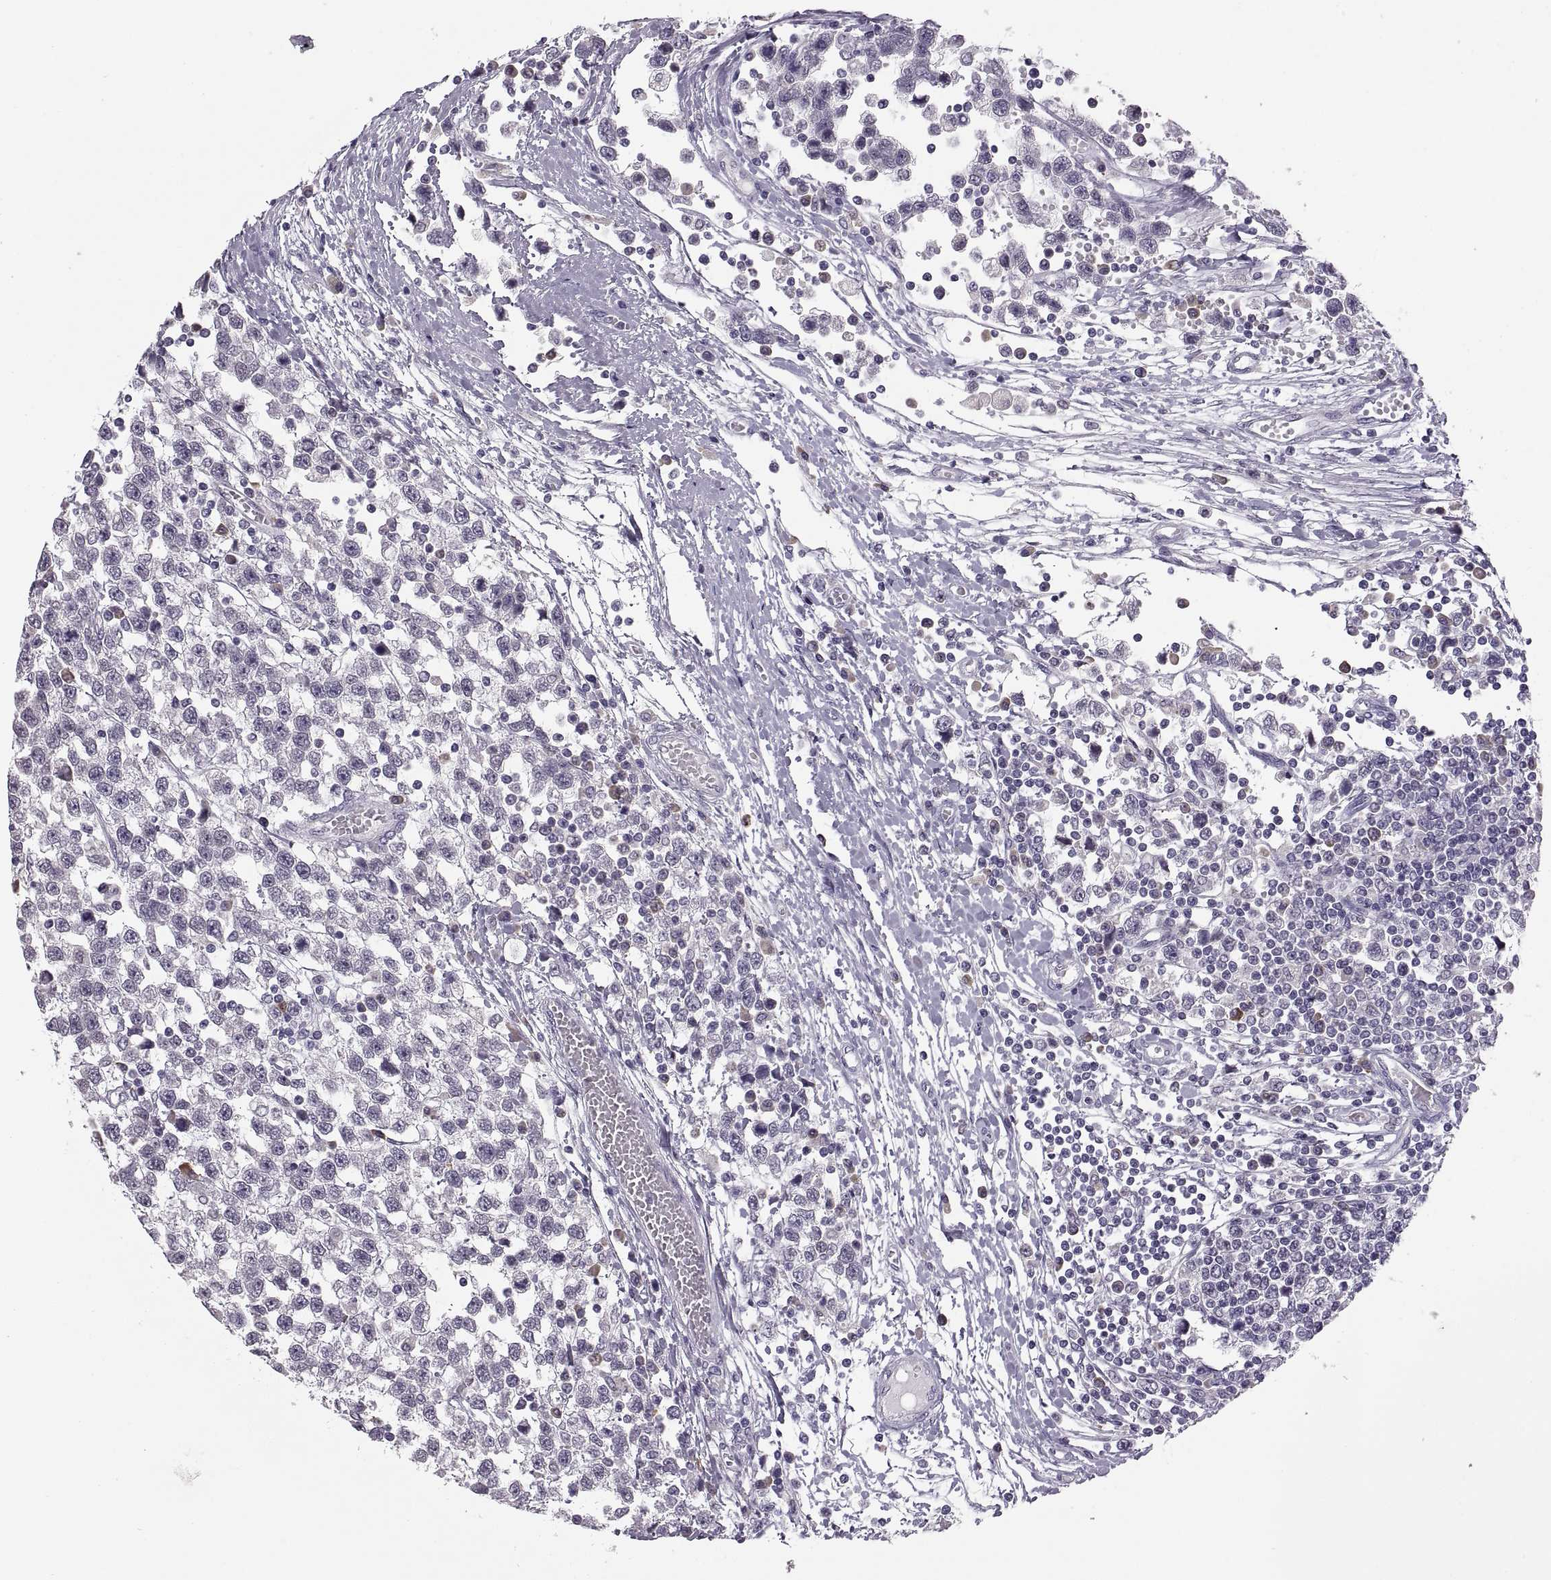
{"staining": {"intensity": "negative", "quantity": "none", "location": "none"}, "tissue": "testis cancer", "cell_type": "Tumor cells", "image_type": "cancer", "snomed": [{"axis": "morphology", "description": "Seminoma, NOS"}, {"axis": "topography", "description": "Testis"}], "caption": "The image displays no staining of tumor cells in testis cancer (seminoma).", "gene": "MAGEB18", "patient": {"sex": "male", "age": 34}}